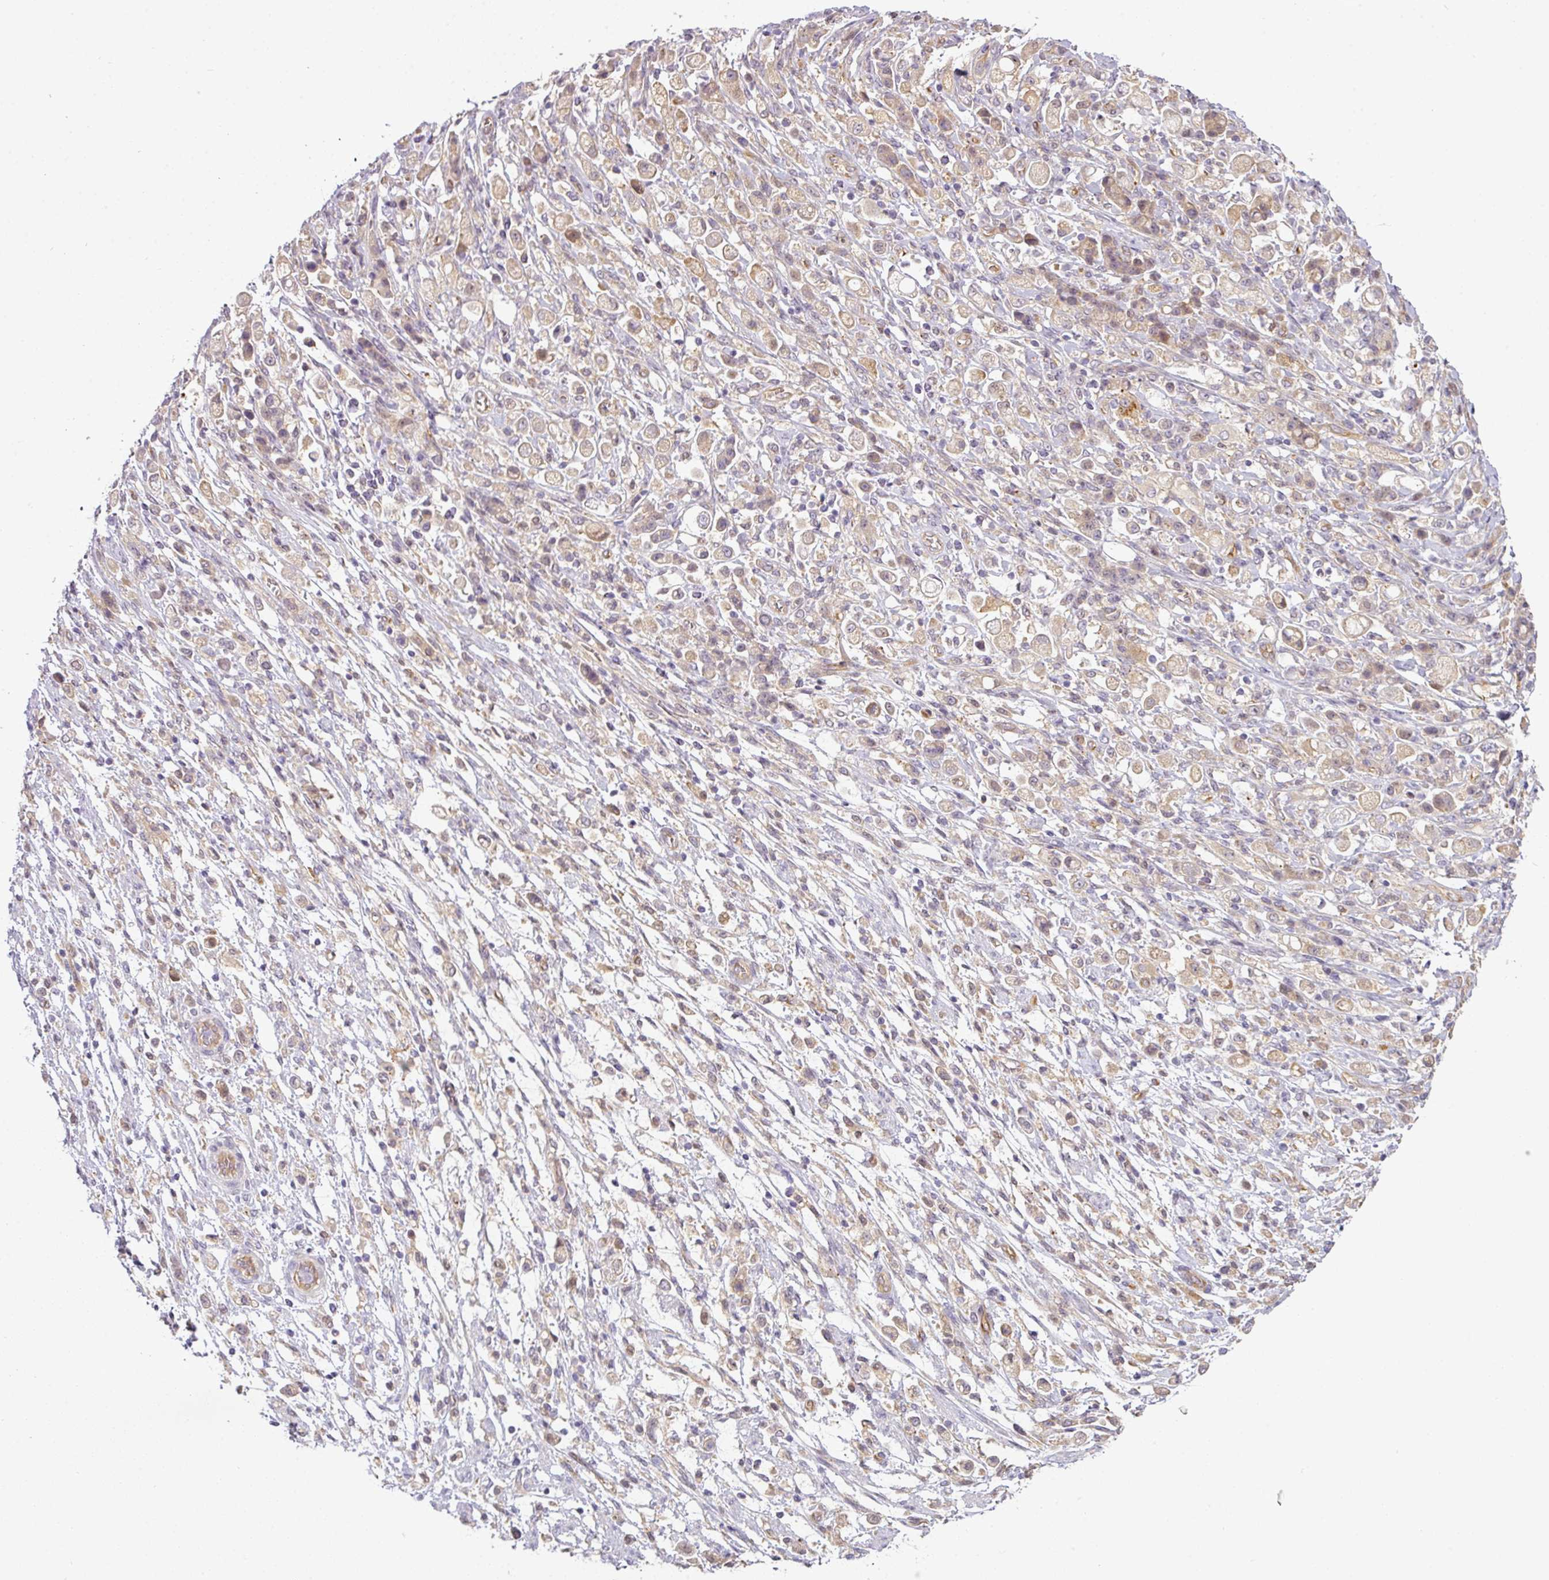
{"staining": {"intensity": "weak", "quantity": "<25%", "location": "cytoplasmic/membranous"}, "tissue": "stomach cancer", "cell_type": "Tumor cells", "image_type": "cancer", "snomed": [{"axis": "morphology", "description": "Adenocarcinoma, NOS"}, {"axis": "topography", "description": "Stomach"}], "caption": "Tumor cells are negative for brown protein staining in adenocarcinoma (stomach).", "gene": "ANKRD18A", "patient": {"sex": "female", "age": 60}}